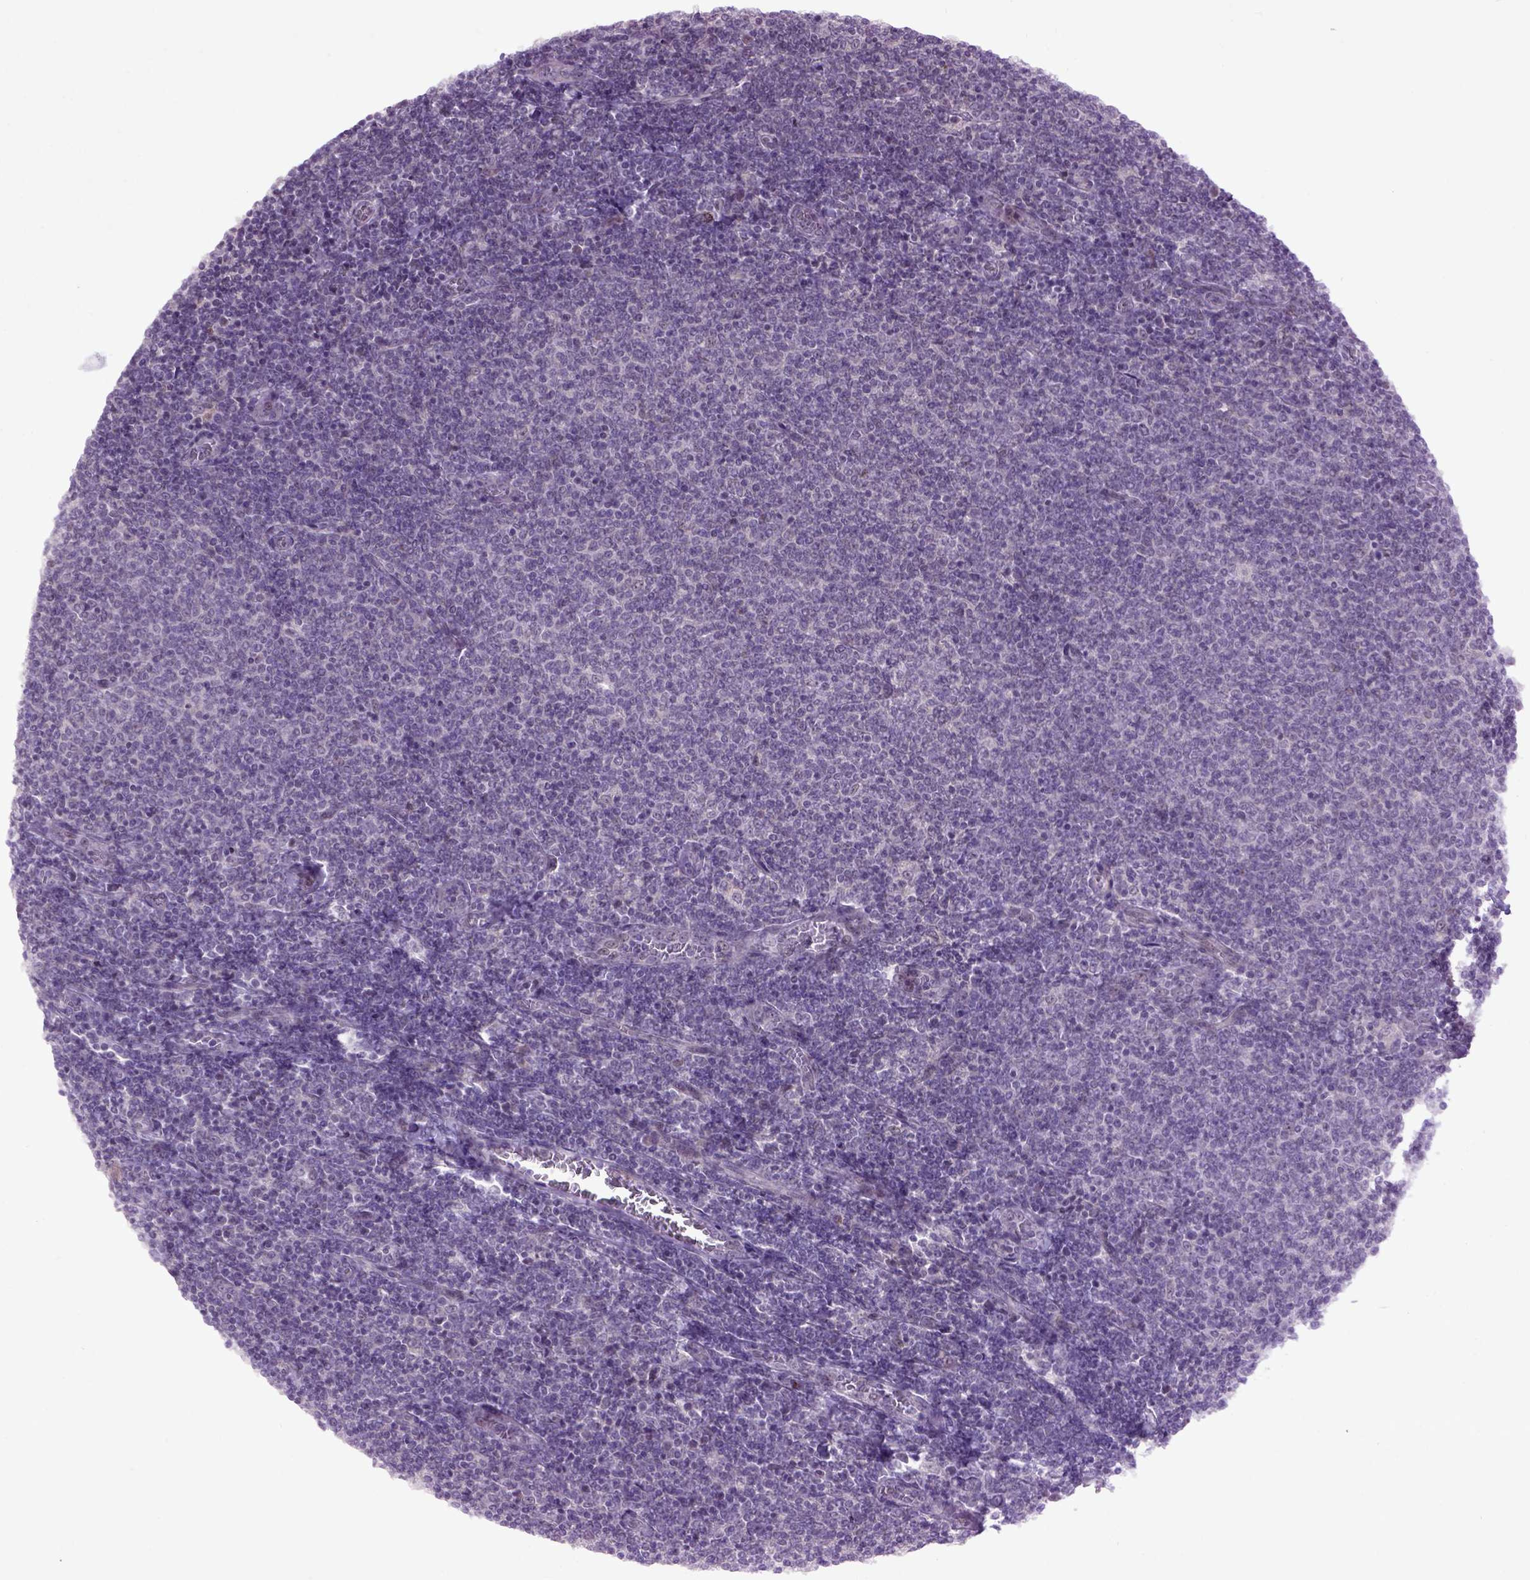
{"staining": {"intensity": "negative", "quantity": "none", "location": "none"}, "tissue": "lymphoma", "cell_type": "Tumor cells", "image_type": "cancer", "snomed": [{"axis": "morphology", "description": "Malignant lymphoma, non-Hodgkin's type, Low grade"}, {"axis": "topography", "description": "Lymph node"}], "caption": "This is a histopathology image of immunohistochemistry (IHC) staining of malignant lymphoma, non-Hodgkin's type (low-grade), which shows no expression in tumor cells. The staining was performed using DAB to visualize the protein expression in brown, while the nuclei were stained in blue with hematoxylin (Magnification: 20x).", "gene": "EMILIN3", "patient": {"sex": "male", "age": 52}}